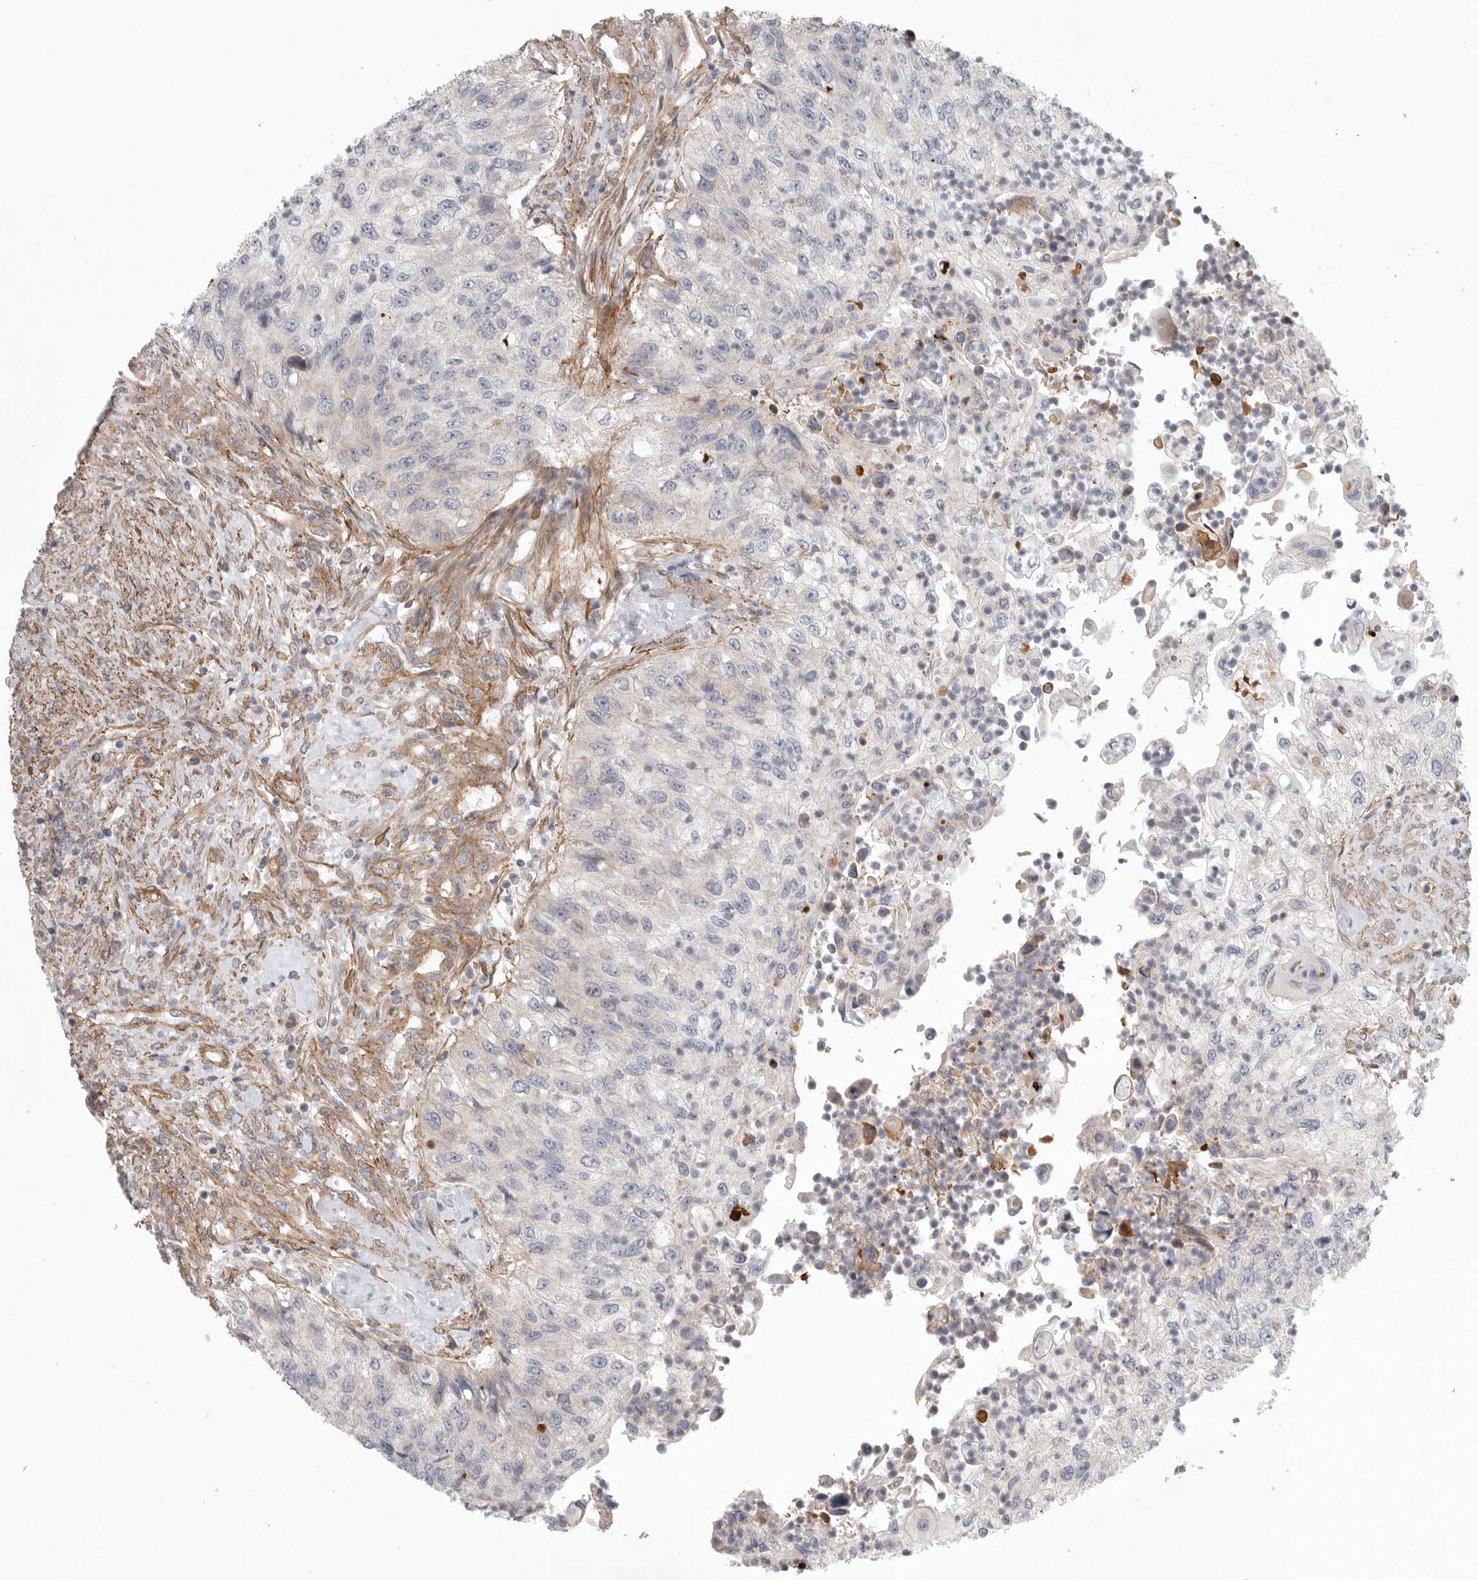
{"staining": {"intensity": "weak", "quantity": "25%-75%", "location": "cytoplasmic/membranous"}, "tissue": "urothelial cancer", "cell_type": "Tumor cells", "image_type": "cancer", "snomed": [{"axis": "morphology", "description": "Urothelial carcinoma, High grade"}, {"axis": "topography", "description": "Urinary bladder"}], "caption": "The image reveals staining of urothelial cancer, revealing weak cytoplasmic/membranous protein staining (brown color) within tumor cells. (DAB IHC with brightfield microscopy, high magnification).", "gene": "LONRF1", "patient": {"sex": "female", "age": 60}}